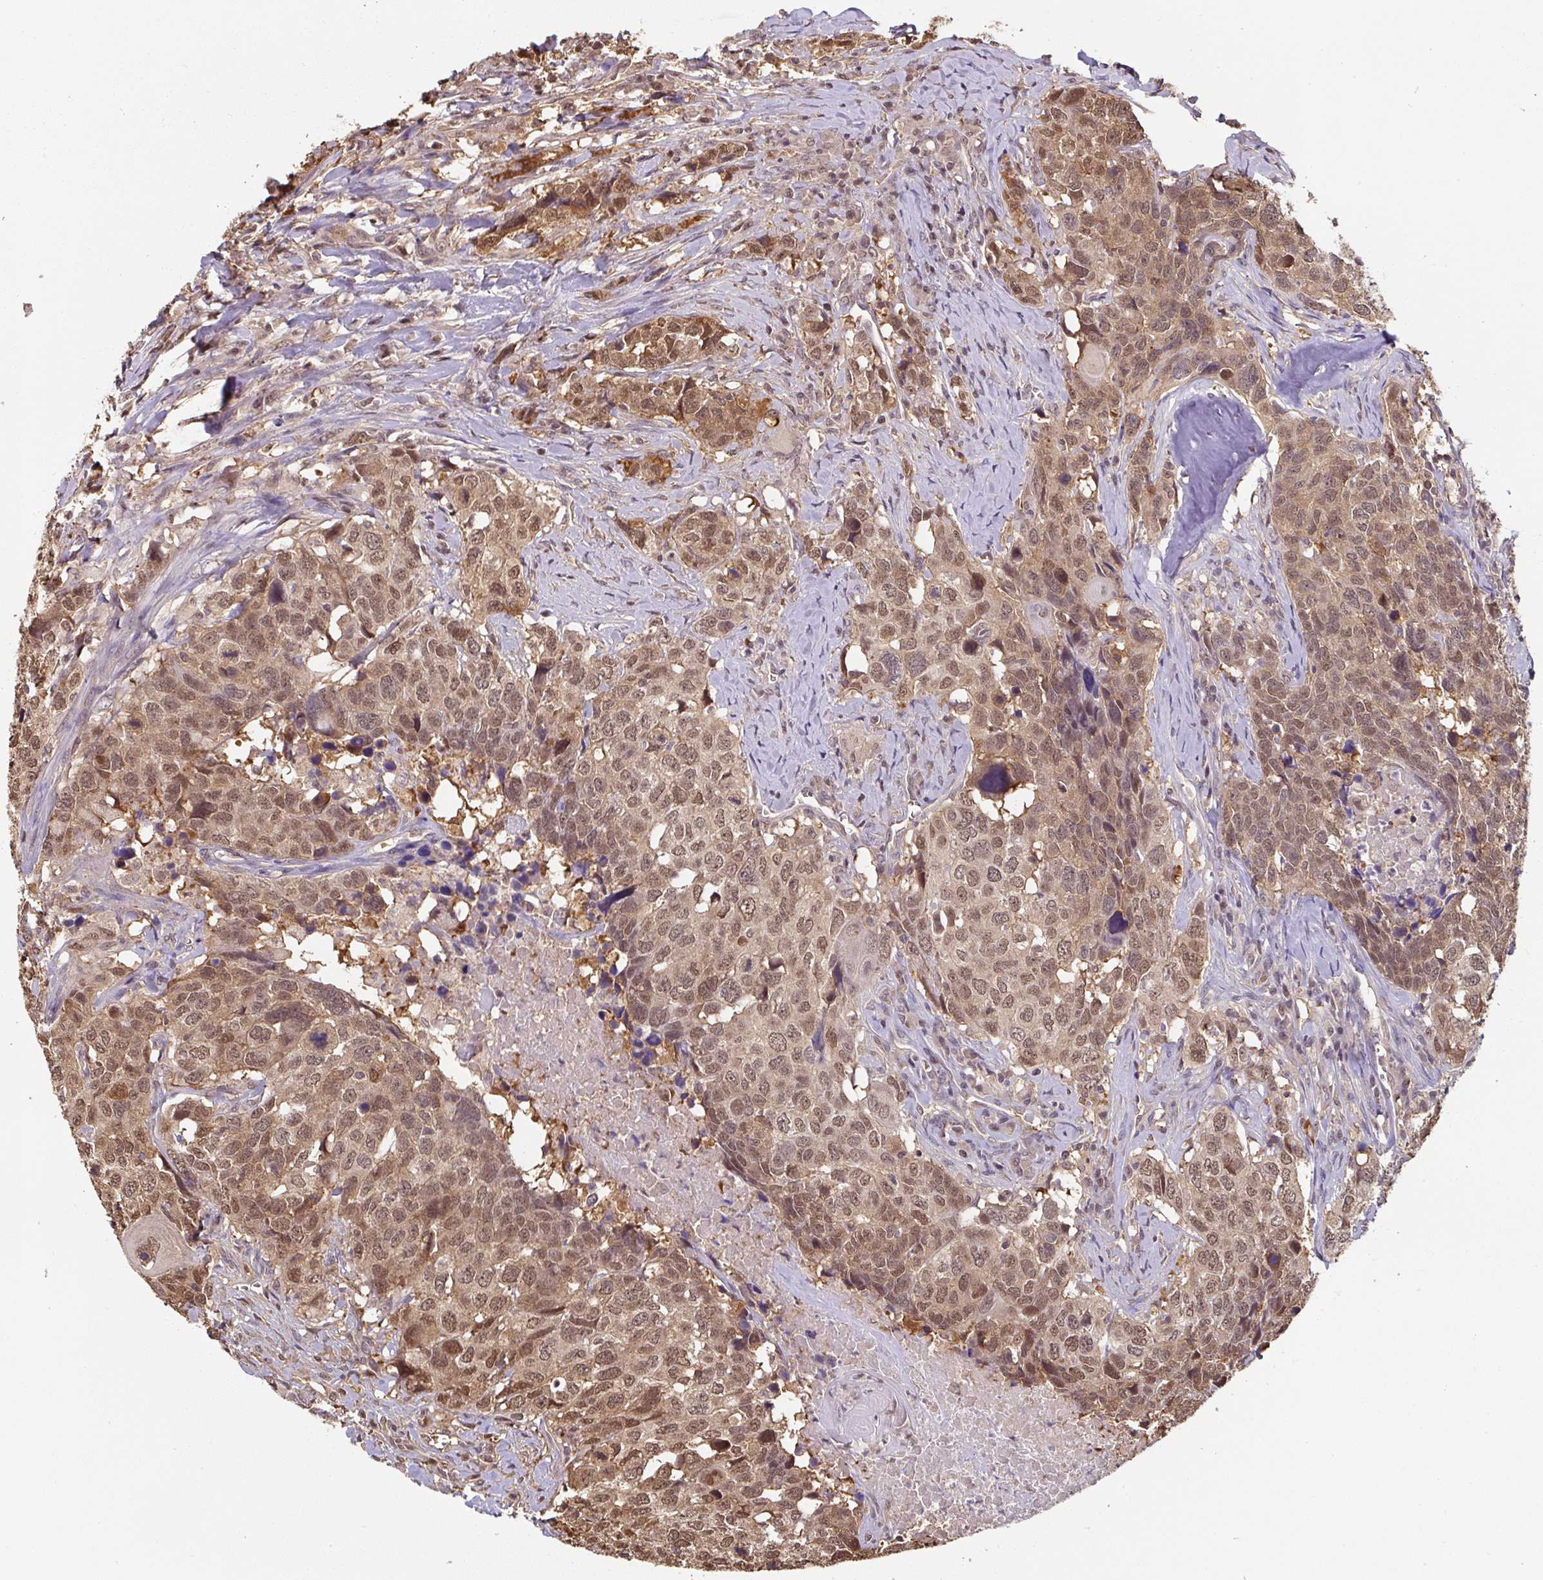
{"staining": {"intensity": "moderate", "quantity": ">75%", "location": "nuclear"}, "tissue": "head and neck cancer", "cell_type": "Tumor cells", "image_type": "cancer", "snomed": [{"axis": "morphology", "description": "Normal tissue, NOS"}, {"axis": "morphology", "description": "Squamous cell carcinoma, NOS"}, {"axis": "topography", "description": "Skeletal muscle"}, {"axis": "topography", "description": "Vascular tissue"}, {"axis": "topography", "description": "Peripheral nerve tissue"}, {"axis": "topography", "description": "Head-Neck"}], "caption": "Head and neck squamous cell carcinoma stained with IHC exhibits moderate nuclear expression in about >75% of tumor cells.", "gene": "ST13", "patient": {"sex": "male", "age": 66}}